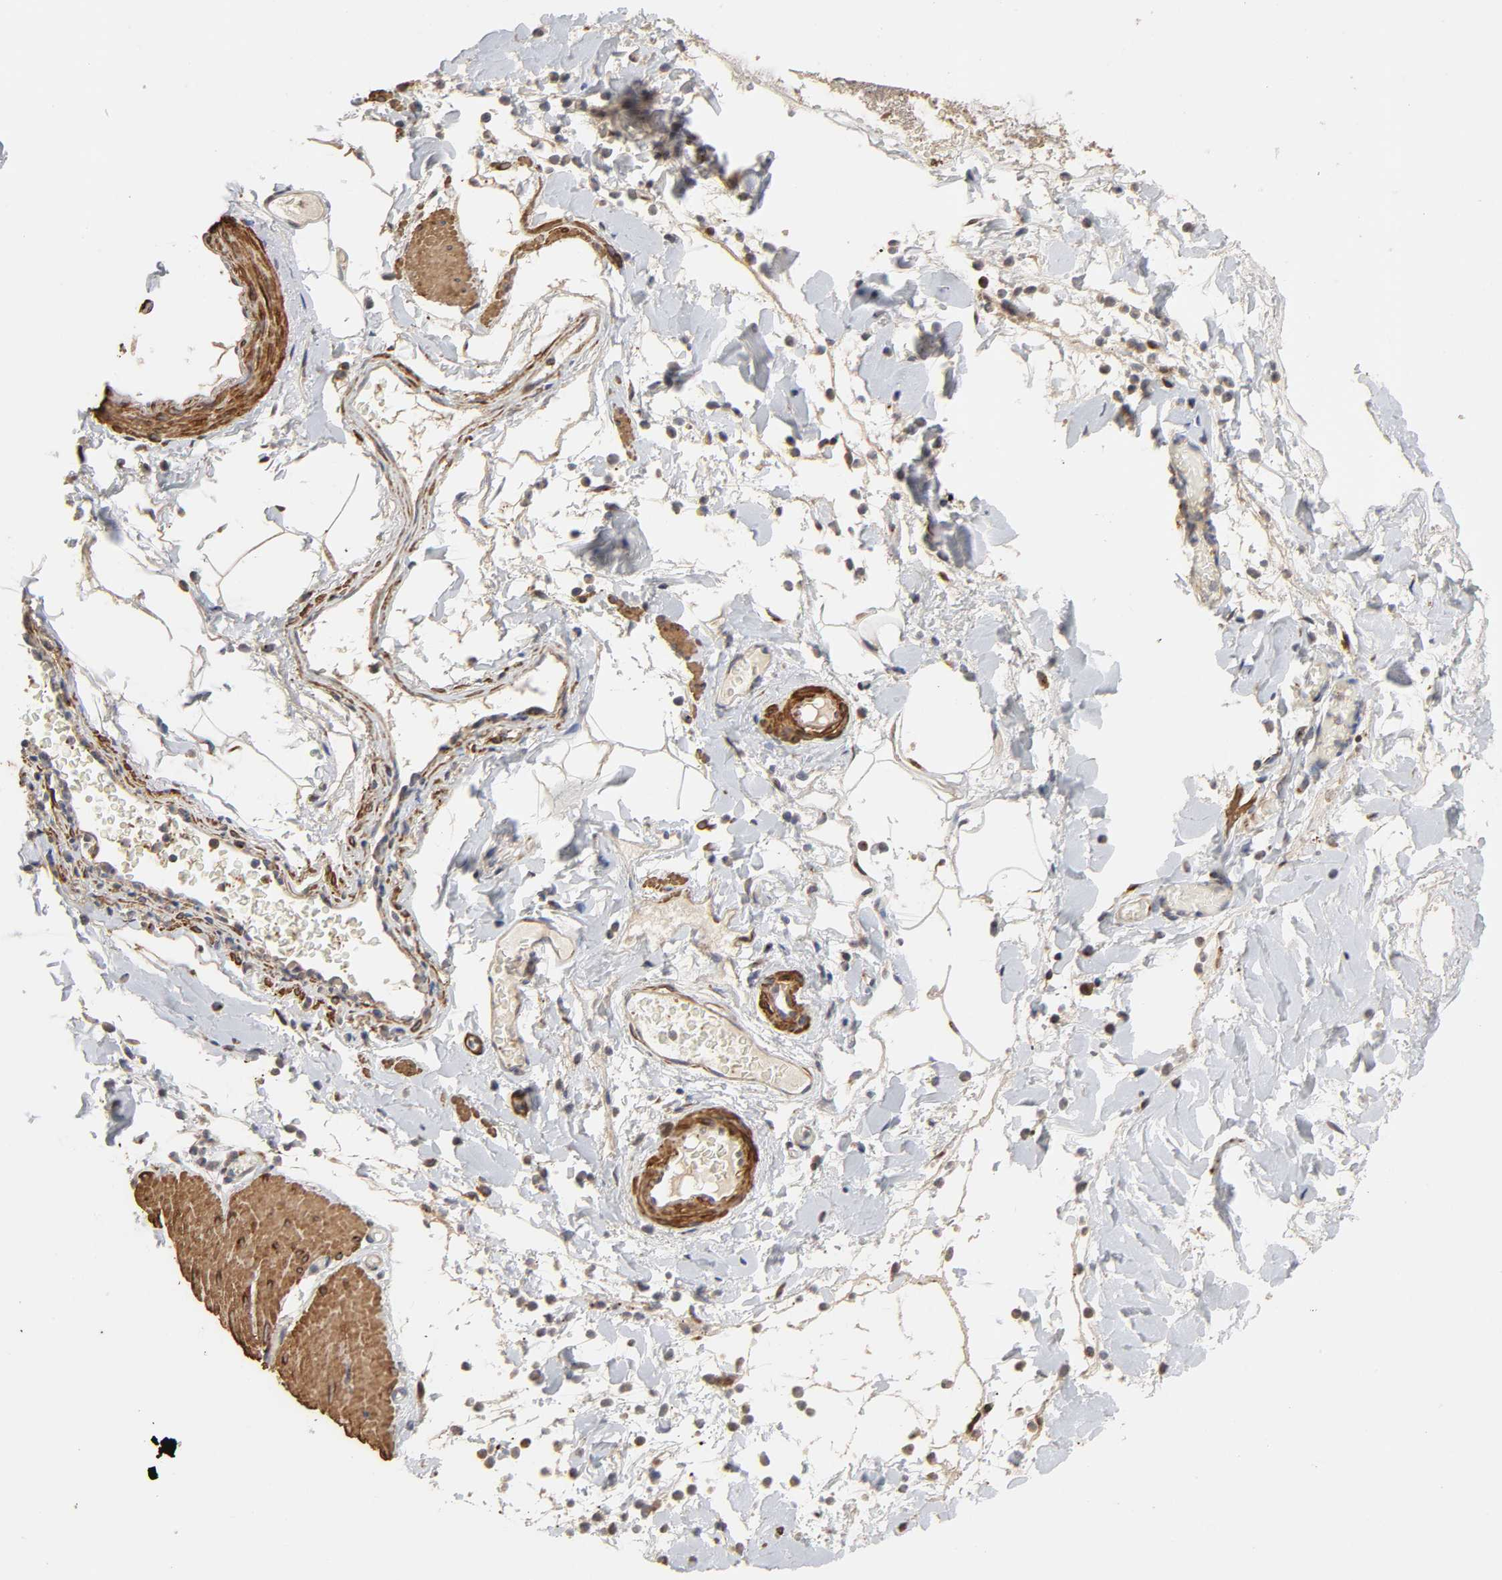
{"staining": {"intensity": "moderate", "quantity": ">75%", "location": "cytoplasmic/membranous"}, "tissue": "smooth muscle", "cell_type": "Smooth muscle cells", "image_type": "normal", "snomed": [{"axis": "morphology", "description": "Normal tissue, NOS"}, {"axis": "topography", "description": "Smooth muscle"}, {"axis": "topography", "description": "Colon"}], "caption": "Immunohistochemical staining of unremarkable smooth muscle displays medium levels of moderate cytoplasmic/membranous positivity in approximately >75% of smooth muscle cells.", "gene": "GNPTG", "patient": {"sex": "male", "age": 67}}